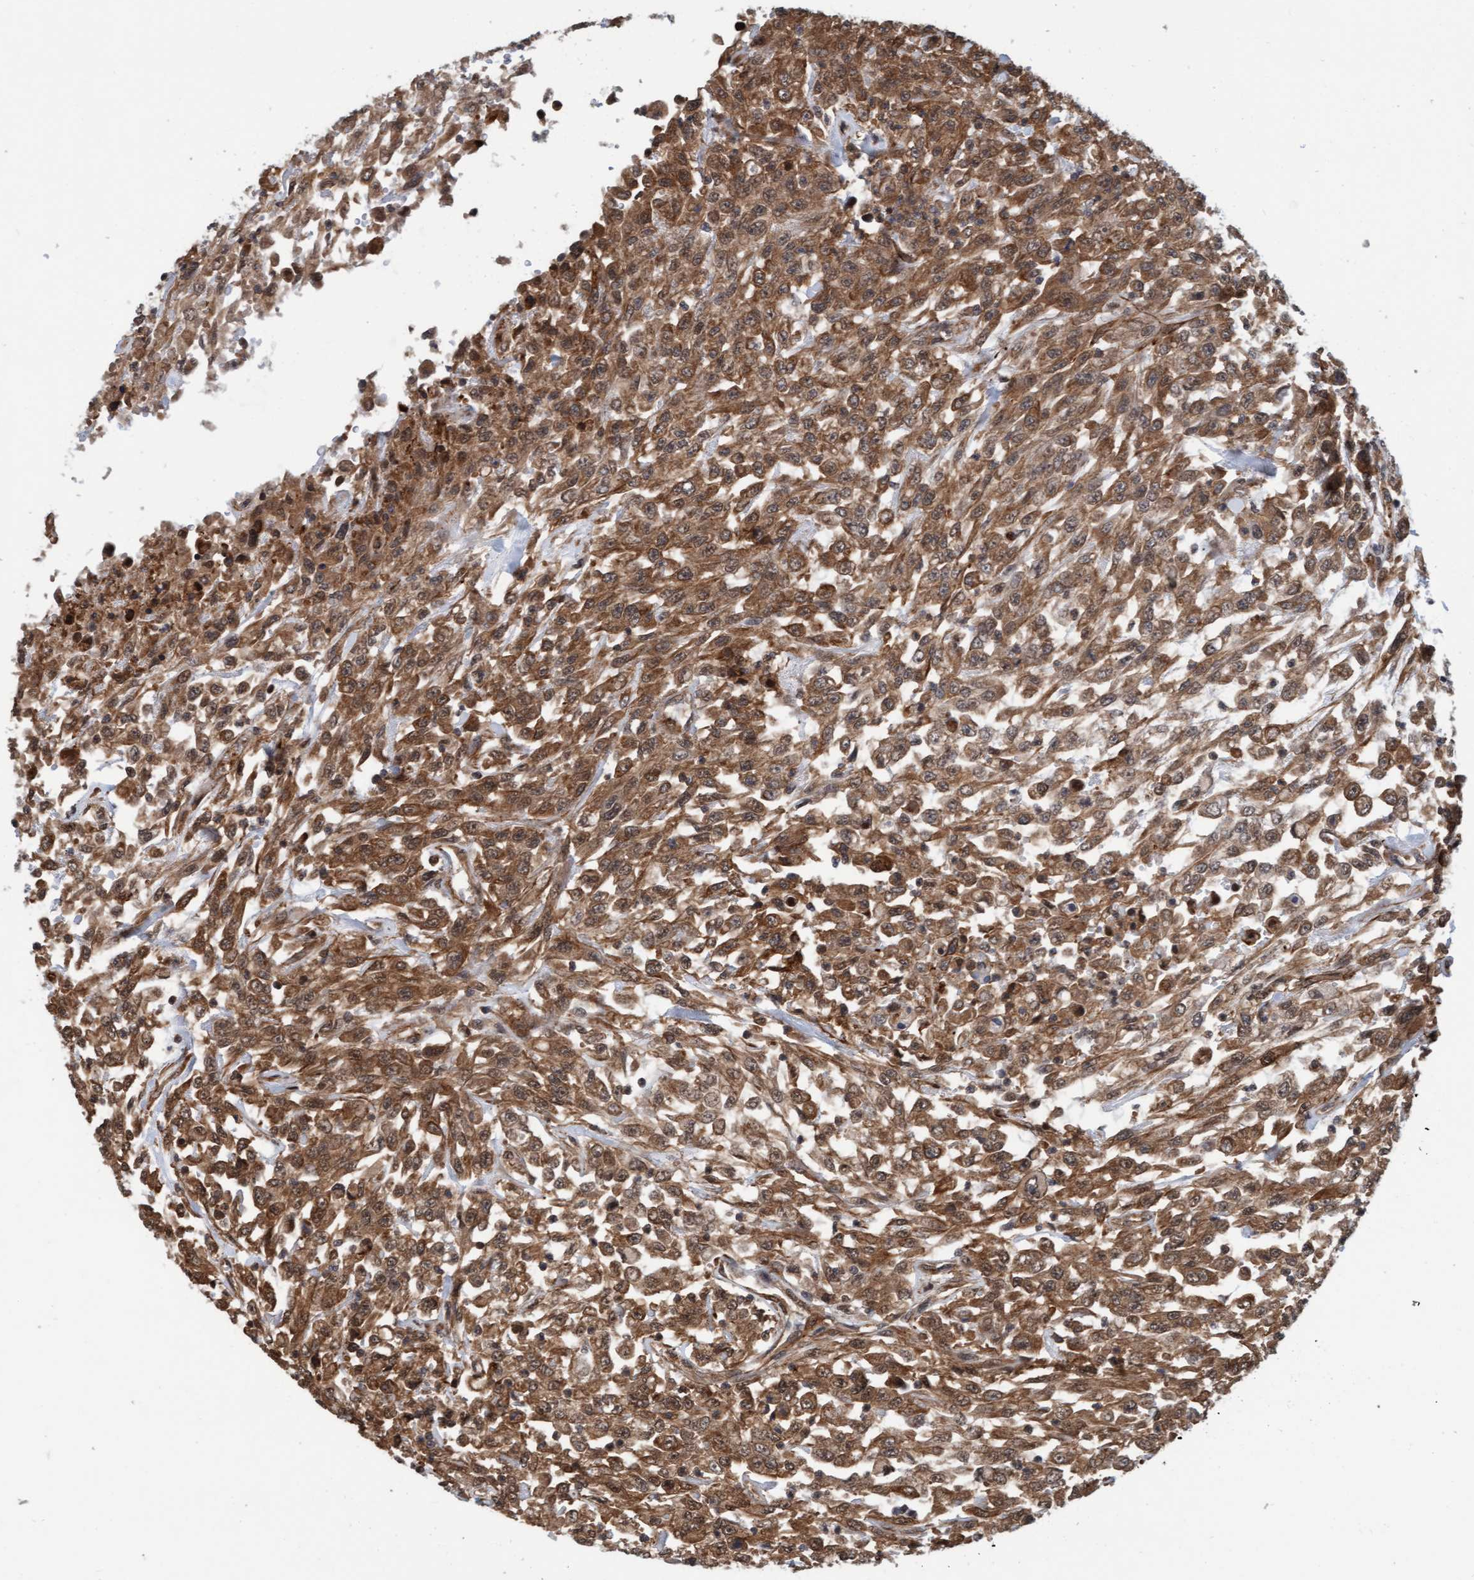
{"staining": {"intensity": "moderate", "quantity": ">75%", "location": "cytoplasmic/membranous,nuclear"}, "tissue": "urothelial cancer", "cell_type": "Tumor cells", "image_type": "cancer", "snomed": [{"axis": "morphology", "description": "Urothelial carcinoma, High grade"}, {"axis": "topography", "description": "Urinary bladder"}], "caption": "There is medium levels of moderate cytoplasmic/membranous and nuclear staining in tumor cells of urothelial cancer, as demonstrated by immunohistochemical staining (brown color).", "gene": "STXBP4", "patient": {"sex": "male", "age": 46}}